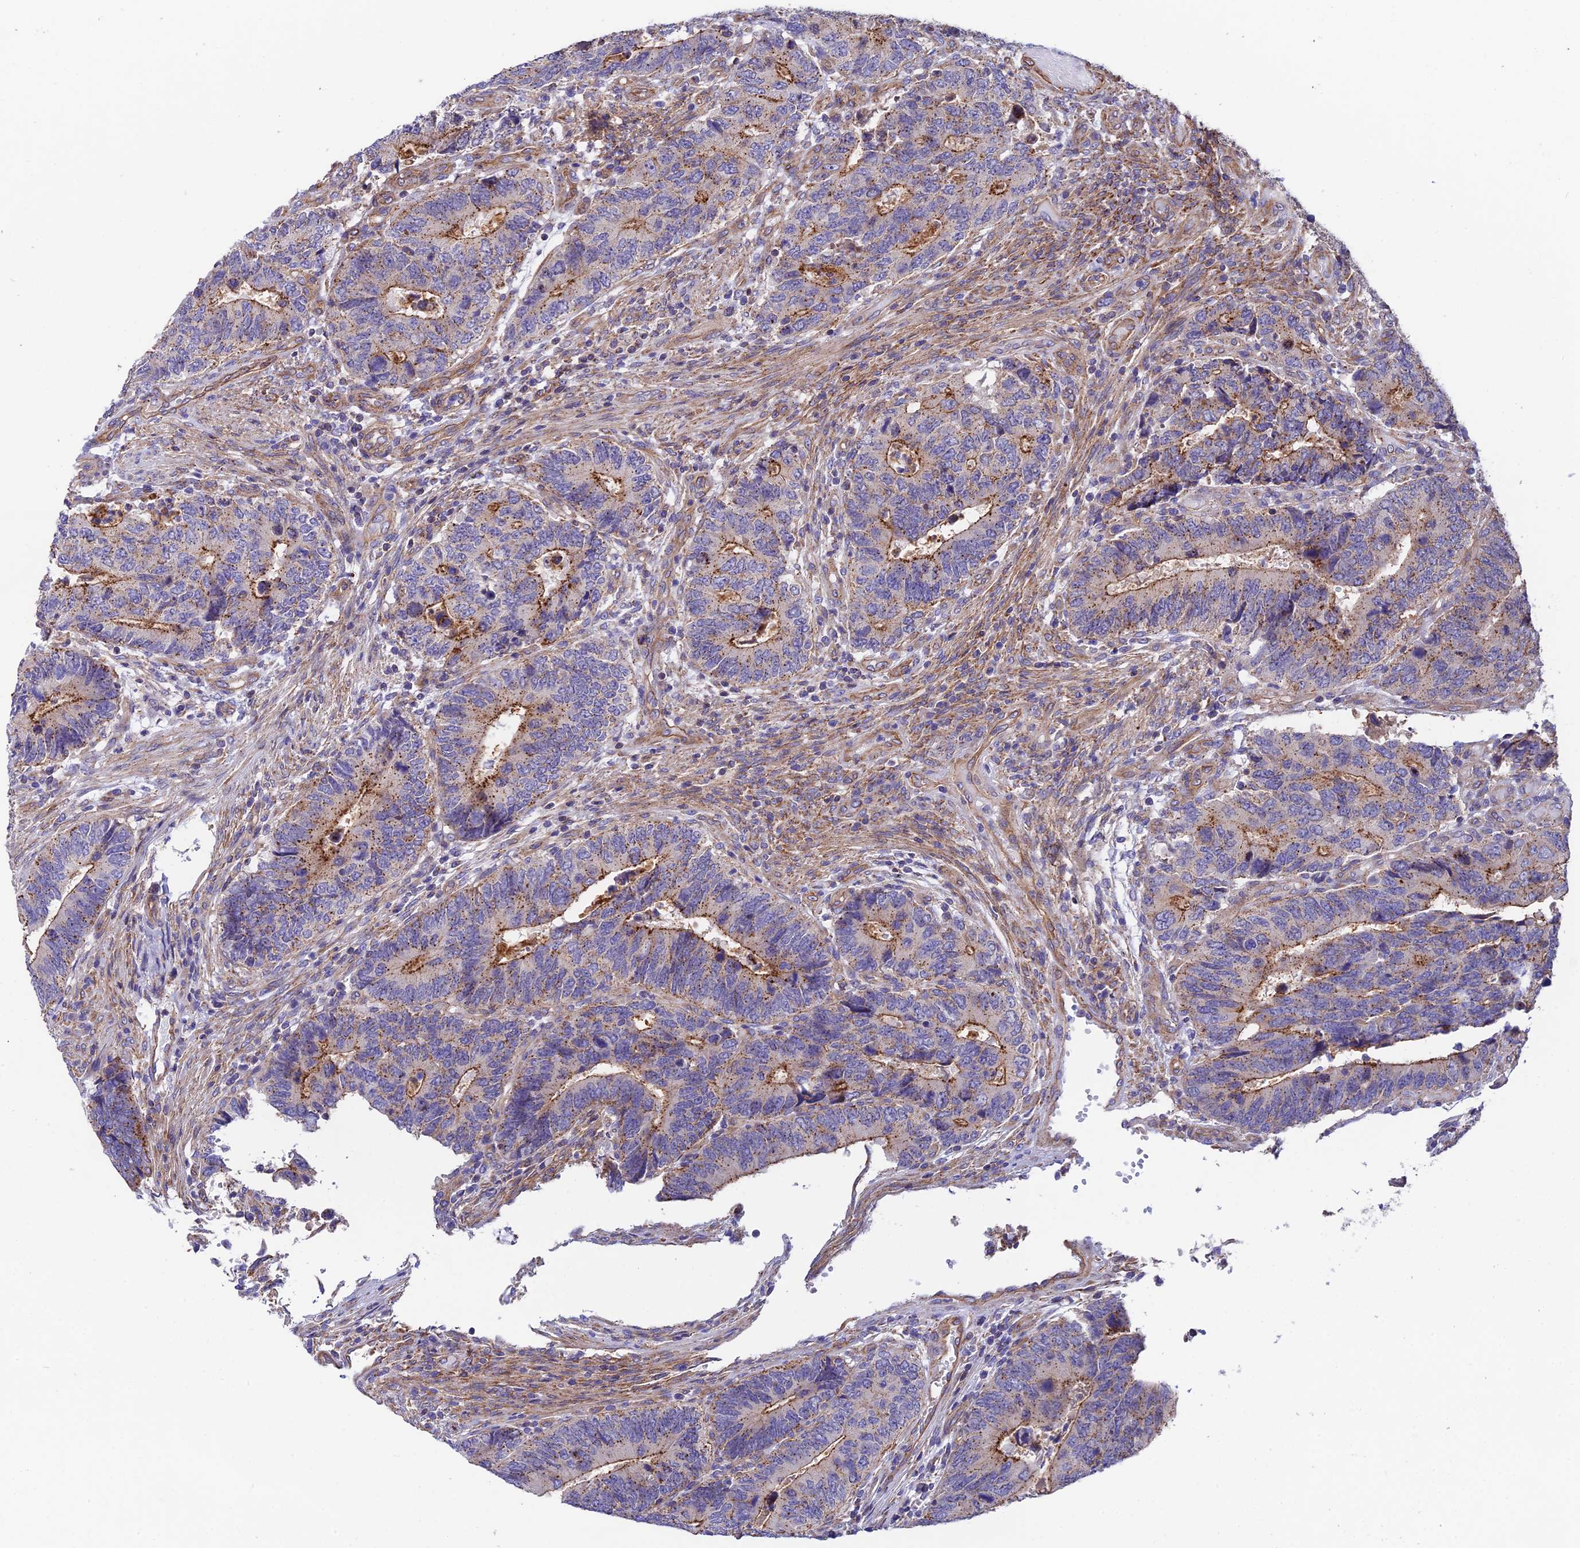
{"staining": {"intensity": "moderate", "quantity": "25%-75%", "location": "cytoplasmic/membranous"}, "tissue": "colorectal cancer", "cell_type": "Tumor cells", "image_type": "cancer", "snomed": [{"axis": "morphology", "description": "Adenocarcinoma, NOS"}, {"axis": "topography", "description": "Colon"}], "caption": "Colorectal cancer stained for a protein (brown) demonstrates moderate cytoplasmic/membranous positive expression in approximately 25%-75% of tumor cells.", "gene": "QRFP", "patient": {"sex": "male", "age": 87}}